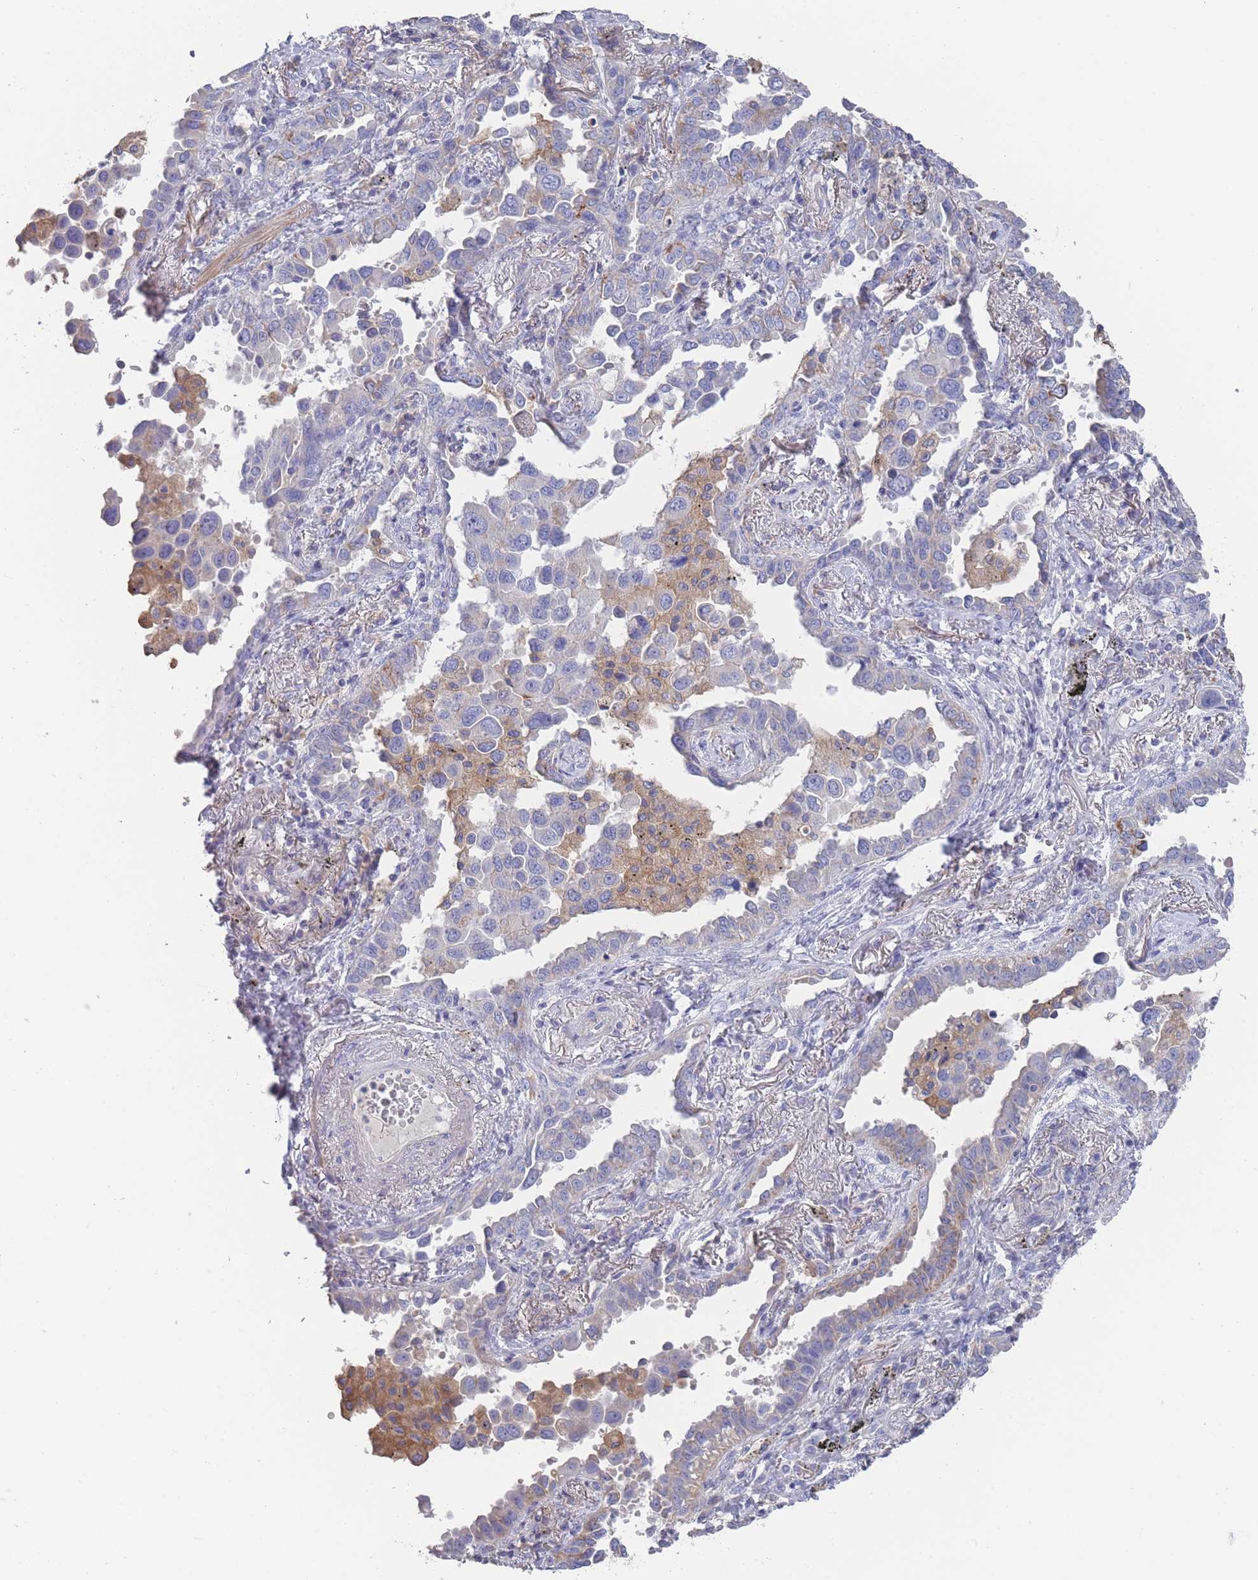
{"staining": {"intensity": "negative", "quantity": "none", "location": "none"}, "tissue": "lung cancer", "cell_type": "Tumor cells", "image_type": "cancer", "snomed": [{"axis": "morphology", "description": "Adenocarcinoma, NOS"}, {"axis": "topography", "description": "Lung"}], "caption": "Immunohistochemical staining of lung cancer shows no significant positivity in tumor cells. (IHC, brightfield microscopy, high magnification).", "gene": "SCCPDH", "patient": {"sex": "male", "age": 67}}